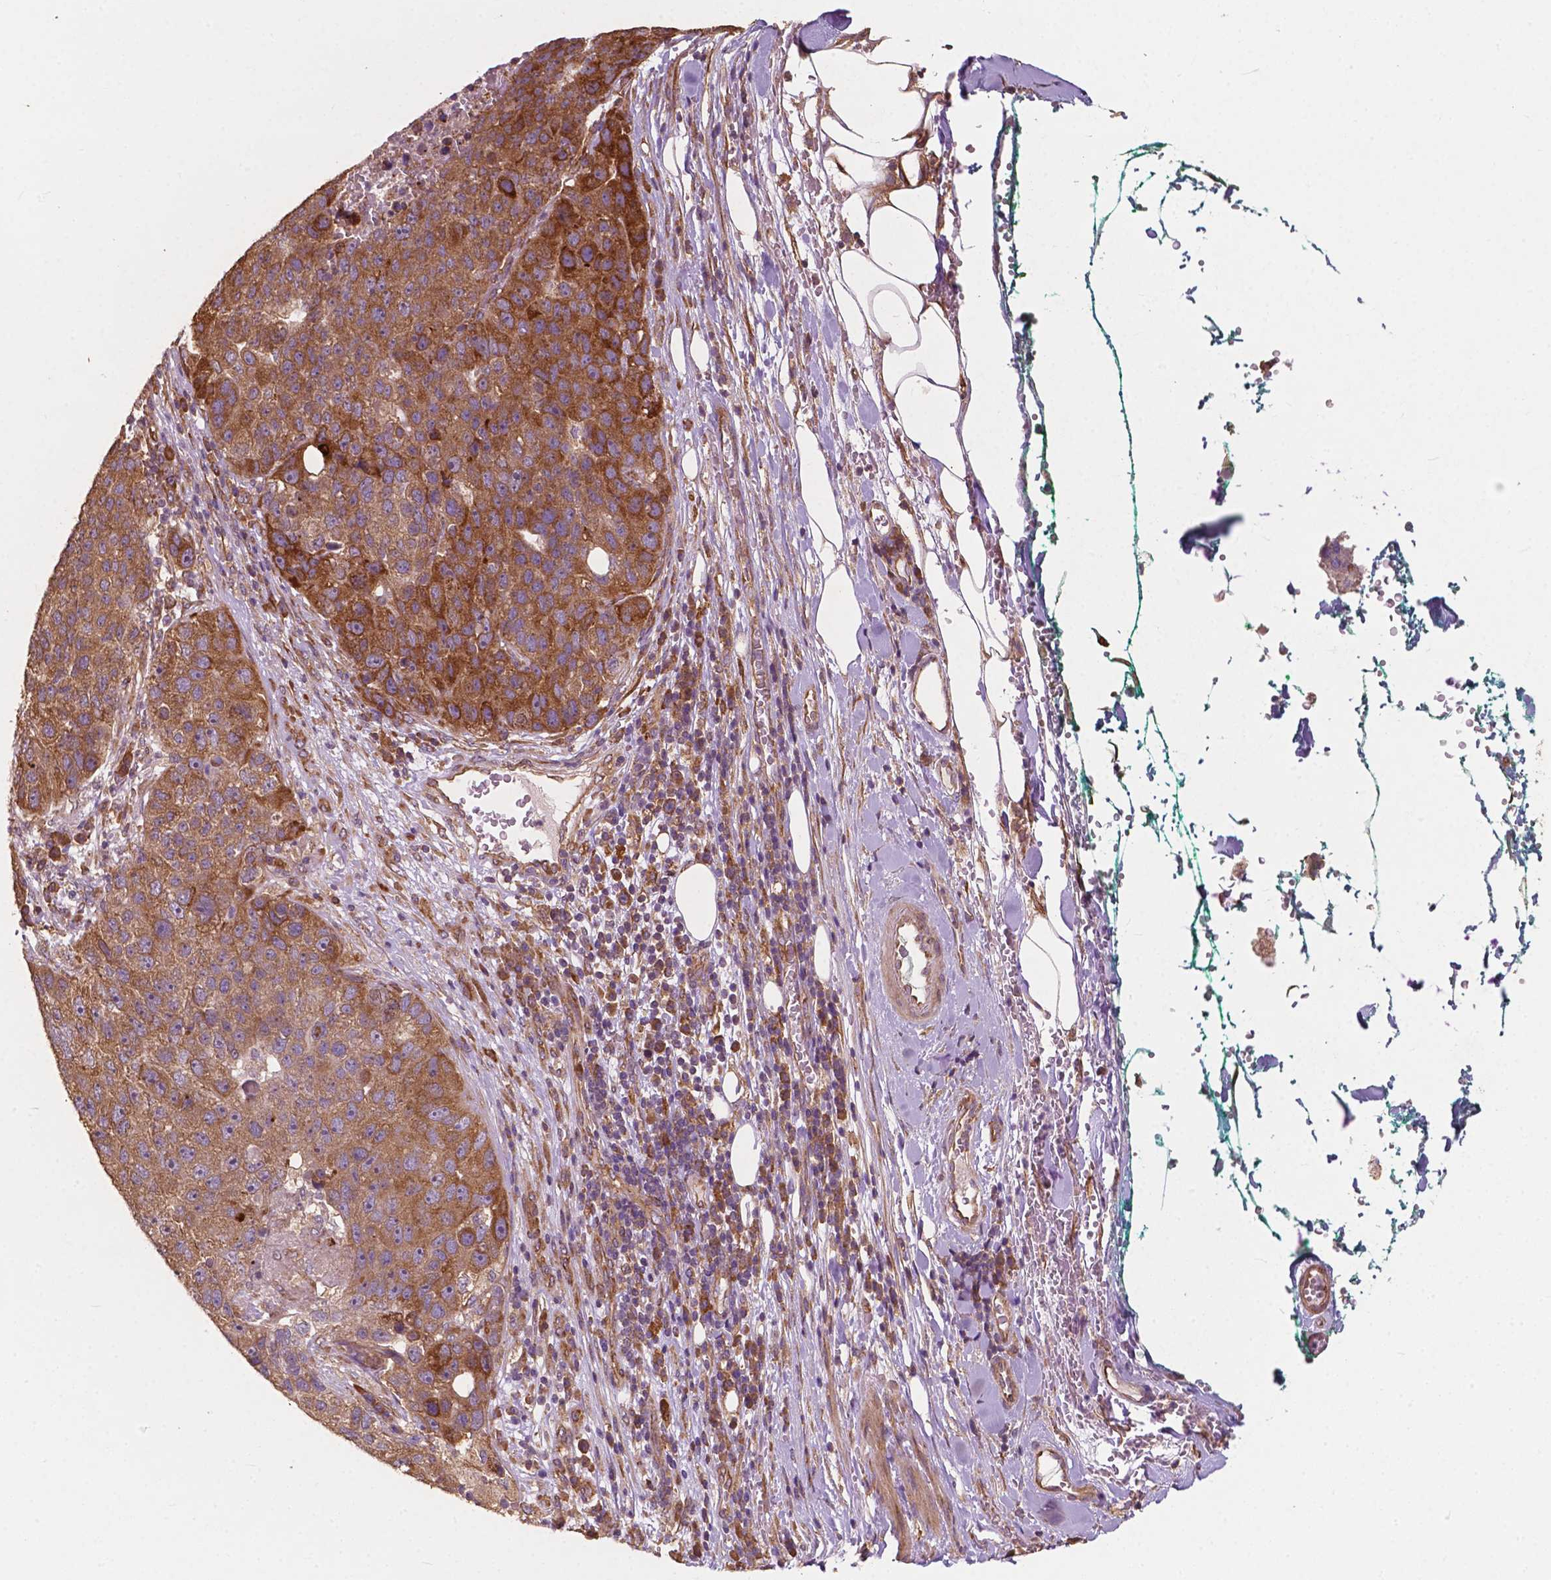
{"staining": {"intensity": "strong", "quantity": "25%-75%", "location": "cytoplasmic/membranous"}, "tissue": "pancreatic cancer", "cell_type": "Tumor cells", "image_type": "cancer", "snomed": [{"axis": "morphology", "description": "Adenocarcinoma, NOS"}, {"axis": "topography", "description": "Pancreas"}], "caption": "Immunohistochemical staining of human pancreatic cancer demonstrates high levels of strong cytoplasmic/membranous staining in about 25%-75% of tumor cells.", "gene": "G3BP1", "patient": {"sex": "female", "age": 61}}